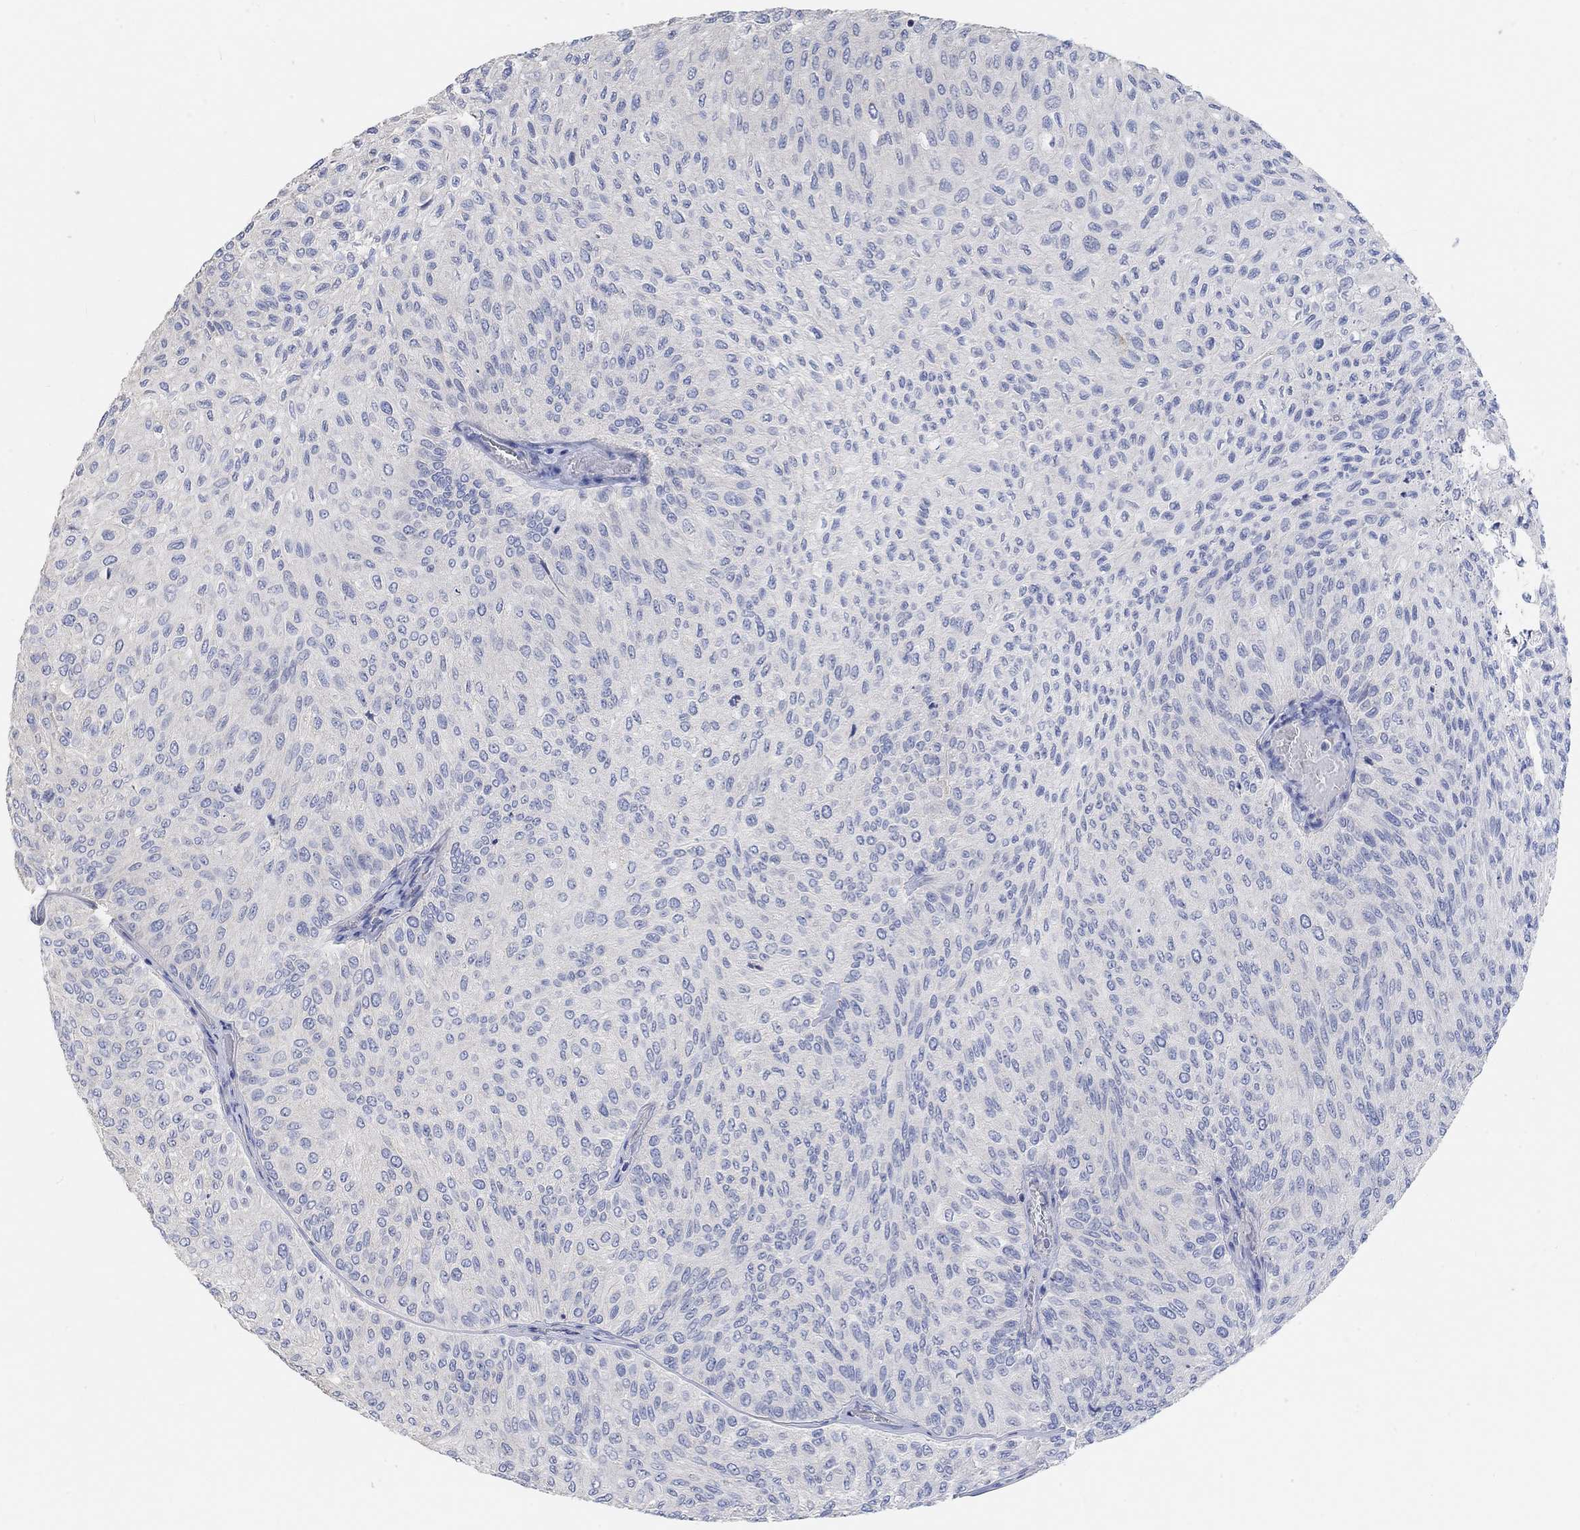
{"staining": {"intensity": "negative", "quantity": "none", "location": "none"}, "tissue": "urothelial cancer", "cell_type": "Tumor cells", "image_type": "cancer", "snomed": [{"axis": "morphology", "description": "Urothelial carcinoma, Low grade"}, {"axis": "topography", "description": "Urinary bladder"}], "caption": "Tumor cells show no significant protein staining in low-grade urothelial carcinoma.", "gene": "NLRP14", "patient": {"sex": "male", "age": 78}}